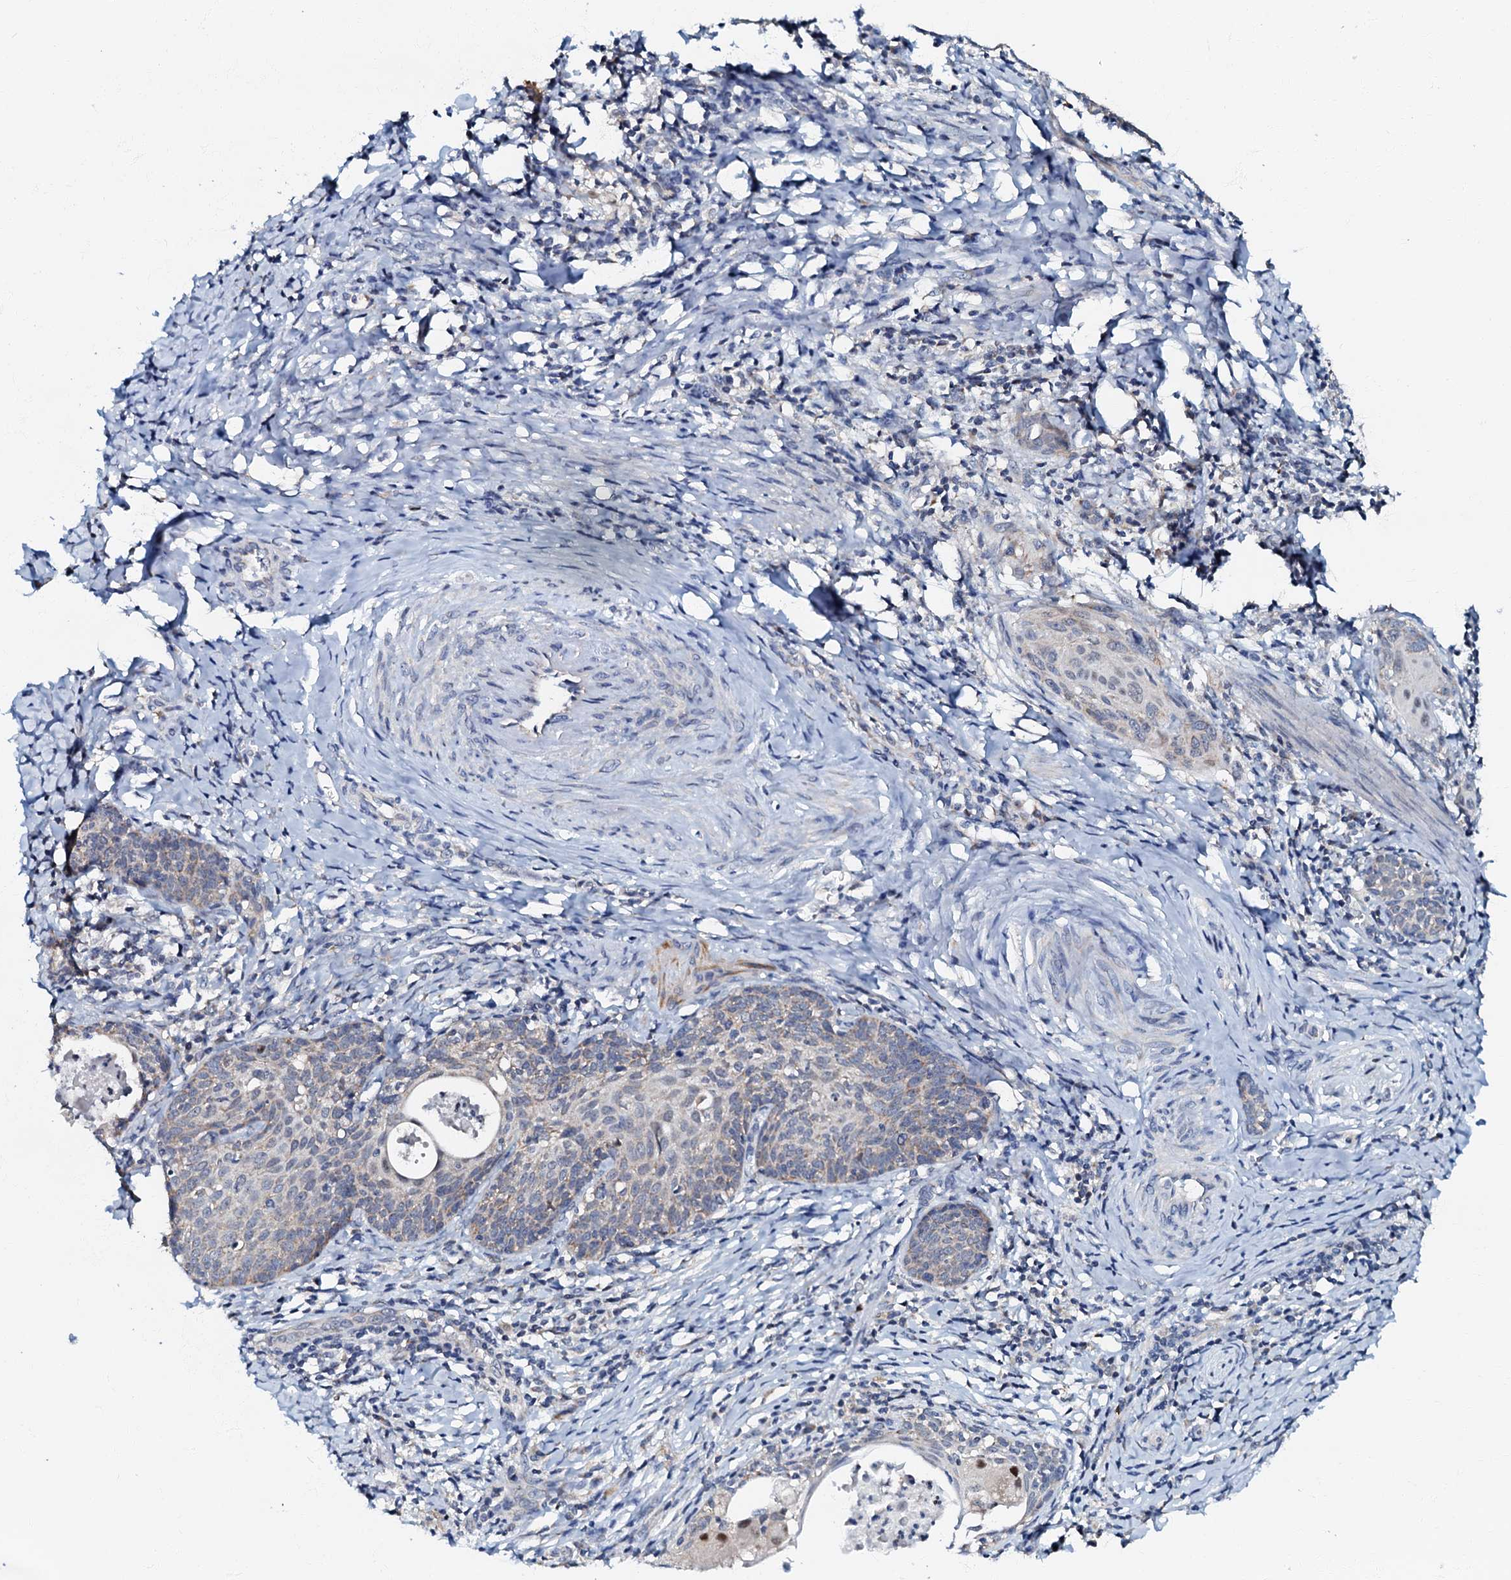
{"staining": {"intensity": "weak", "quantity": "<25%", "location": "cytoplasmic/membranous"}, "tissue": "cervical cancer", "cell_type": "Tumor cells", "image_type": "cancer", "snomed": [{"axis": "morphology", "description": "Squamous cell carcinoma, NOS"}, {"axis": "topography", "description": "Cervix"}], "caption": "This is an immunohistochemistry photomicrograph of human cervical cancer (squamous cell carcinoma). There is no expression in tumor cells.", "gene": "MRPL51", "patient": {"sex": "female", "age": 52}}